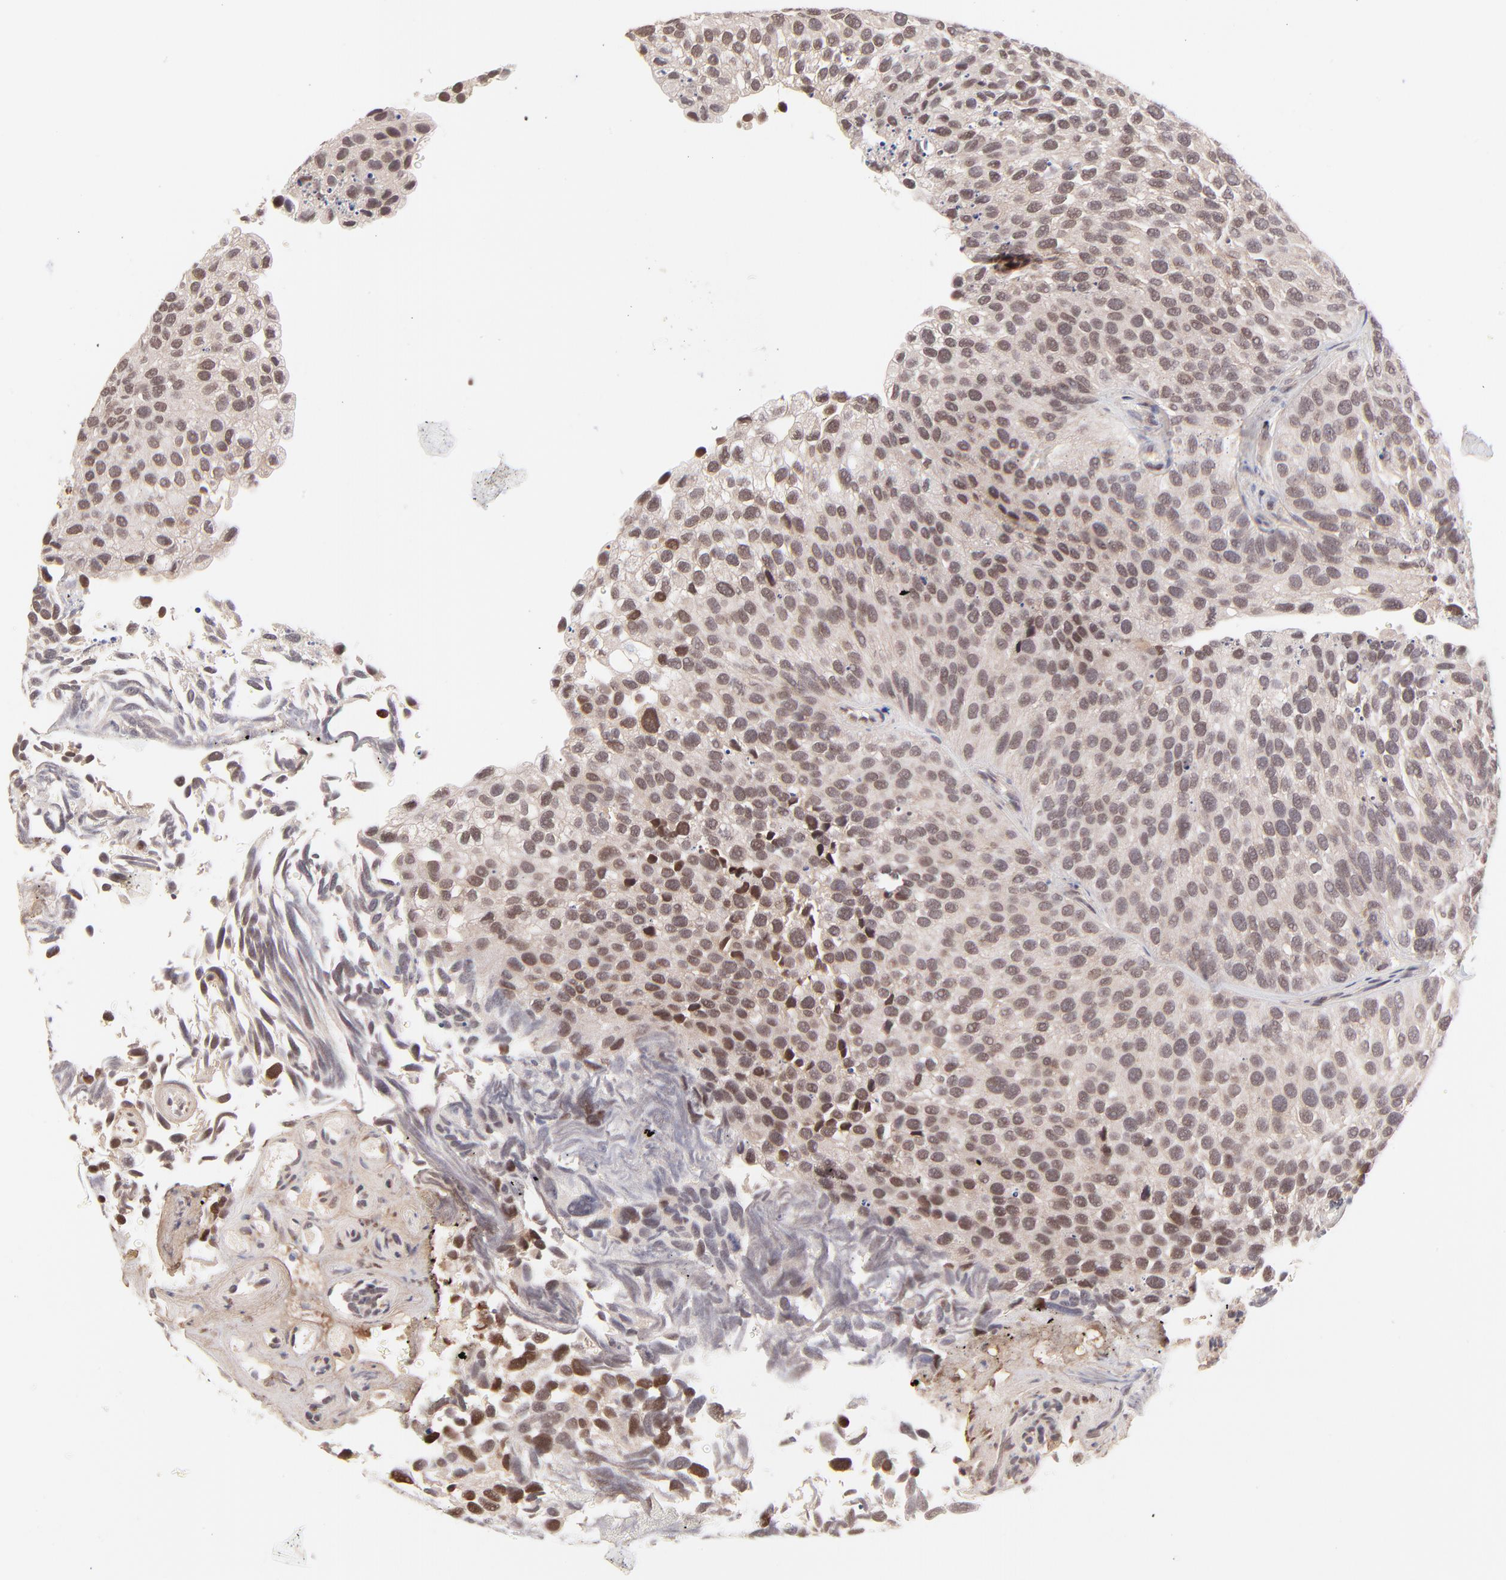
{"staining": {"intensity": "weak", "quantity": ">75%", "location": "nuclear"}, "tissue": "urothelial cancer", "cell_type": "Tumor cells", "image_type": "cancer", "snomed": [{"axis": "morphology", "description": "Urothelial carcinoma, High grade"}, {"axis": "topography", "description": "Urinary bladder"}], "caption": "About >75% of tumor cells in high-grade urothelial carcinoma display weak nuclear protein staining as visualized by brown immunohistochemical staining.", "gene": "MED12", "patient": {"sex": "male", "age": 72}}